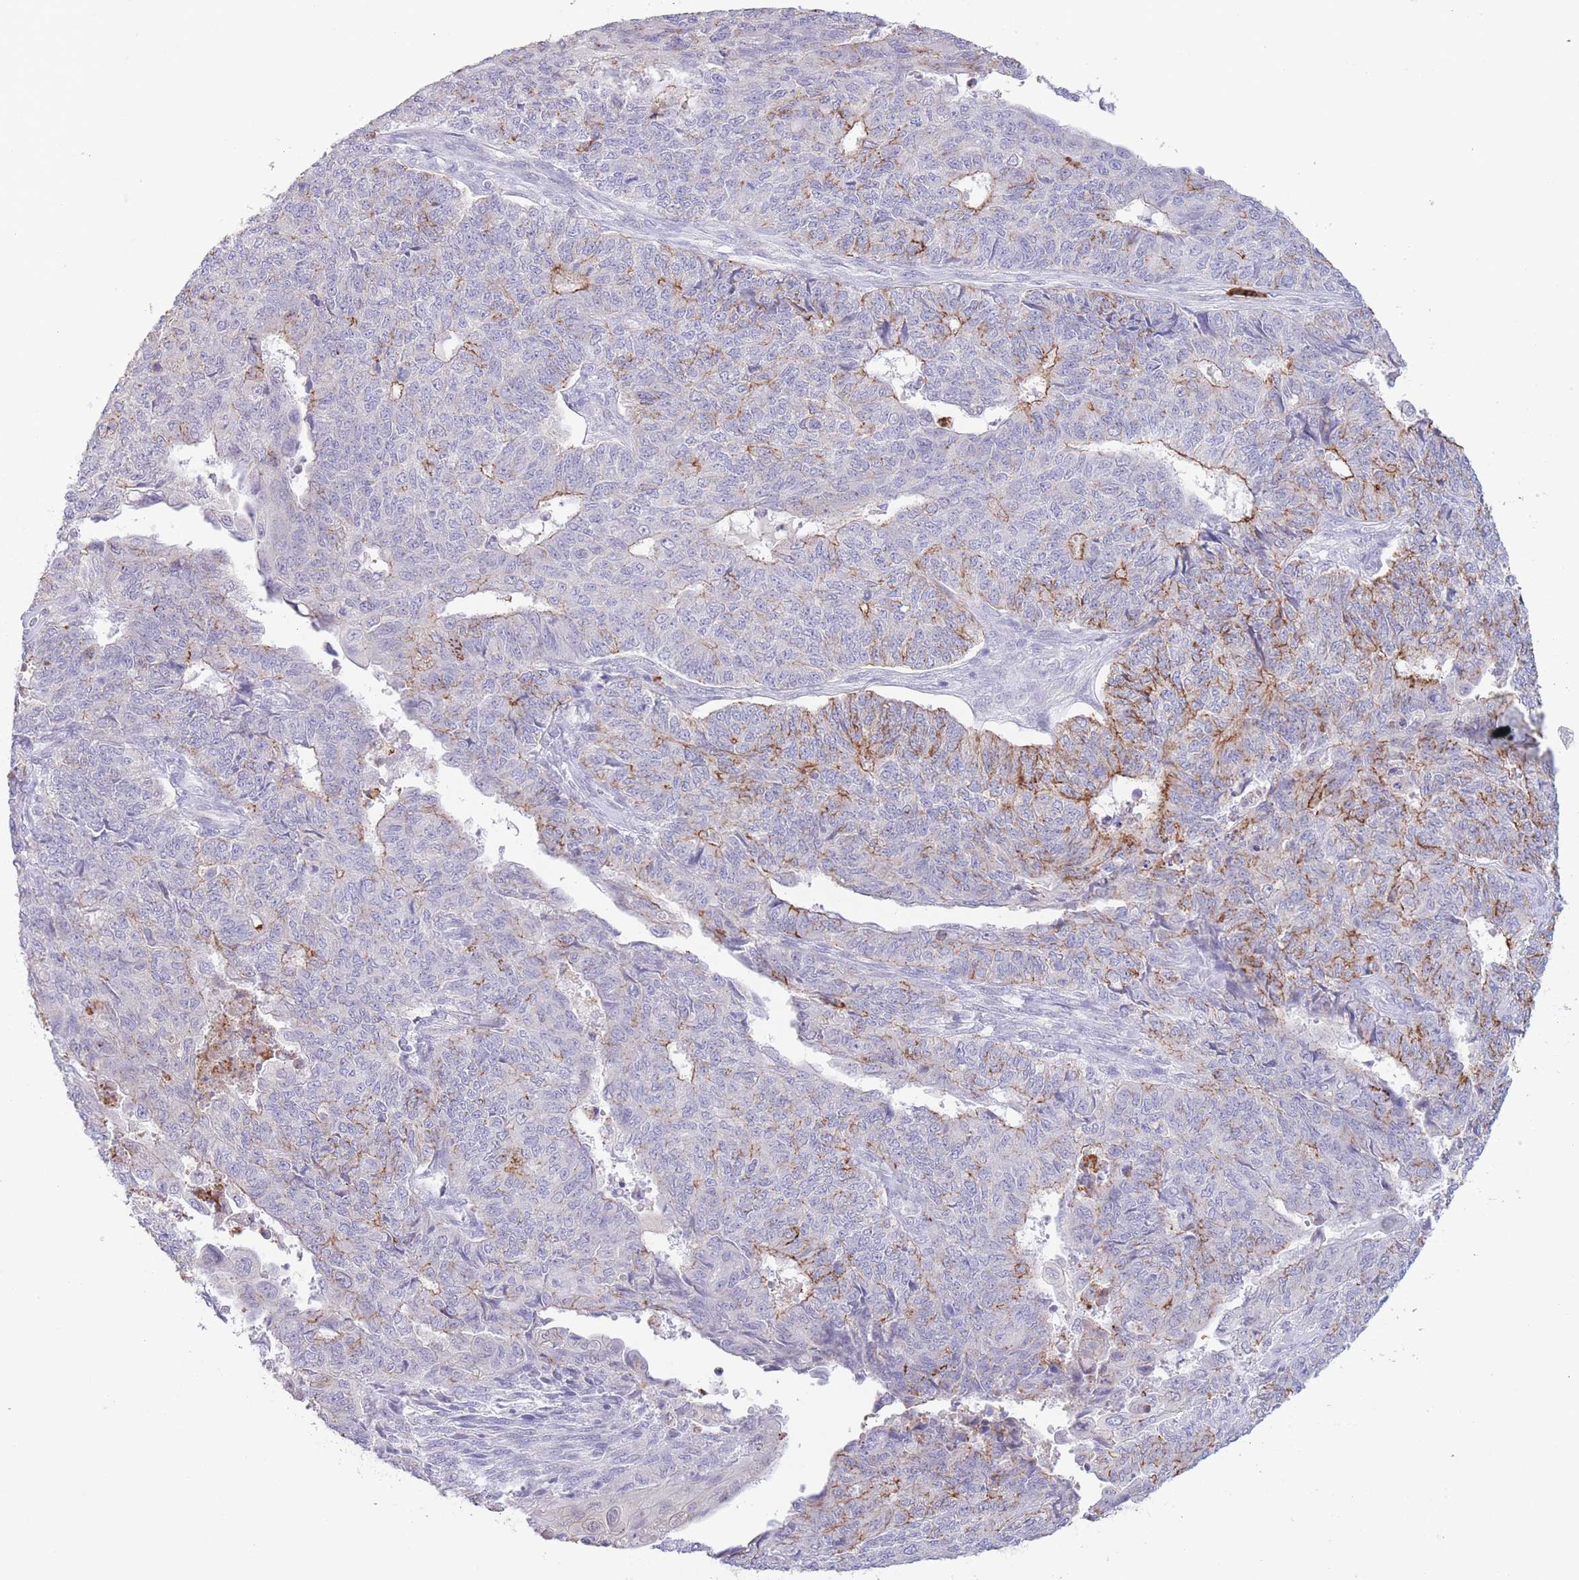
{"staining": {"intensity": "moderate", "quantity": "<25%", "location": "cytoplasmic/membranous"}, "tissue": "endometrial cancer", "cell_type": "Tumor cells", "image_type": "cancer", "snomed": [{"axis": "morphology", "description": "Adenocarcinoma, NOS"}, {"axis": "topography", "description": "Endometrium"}], "caption": "Moderate cytoplasmic/membranous expression for a protein is identified in approximately <25% of tumor cells of endometrial cancer using IHC.", "gene": "LCLAT1", "patient": {"sex": "female", "age": 32}}